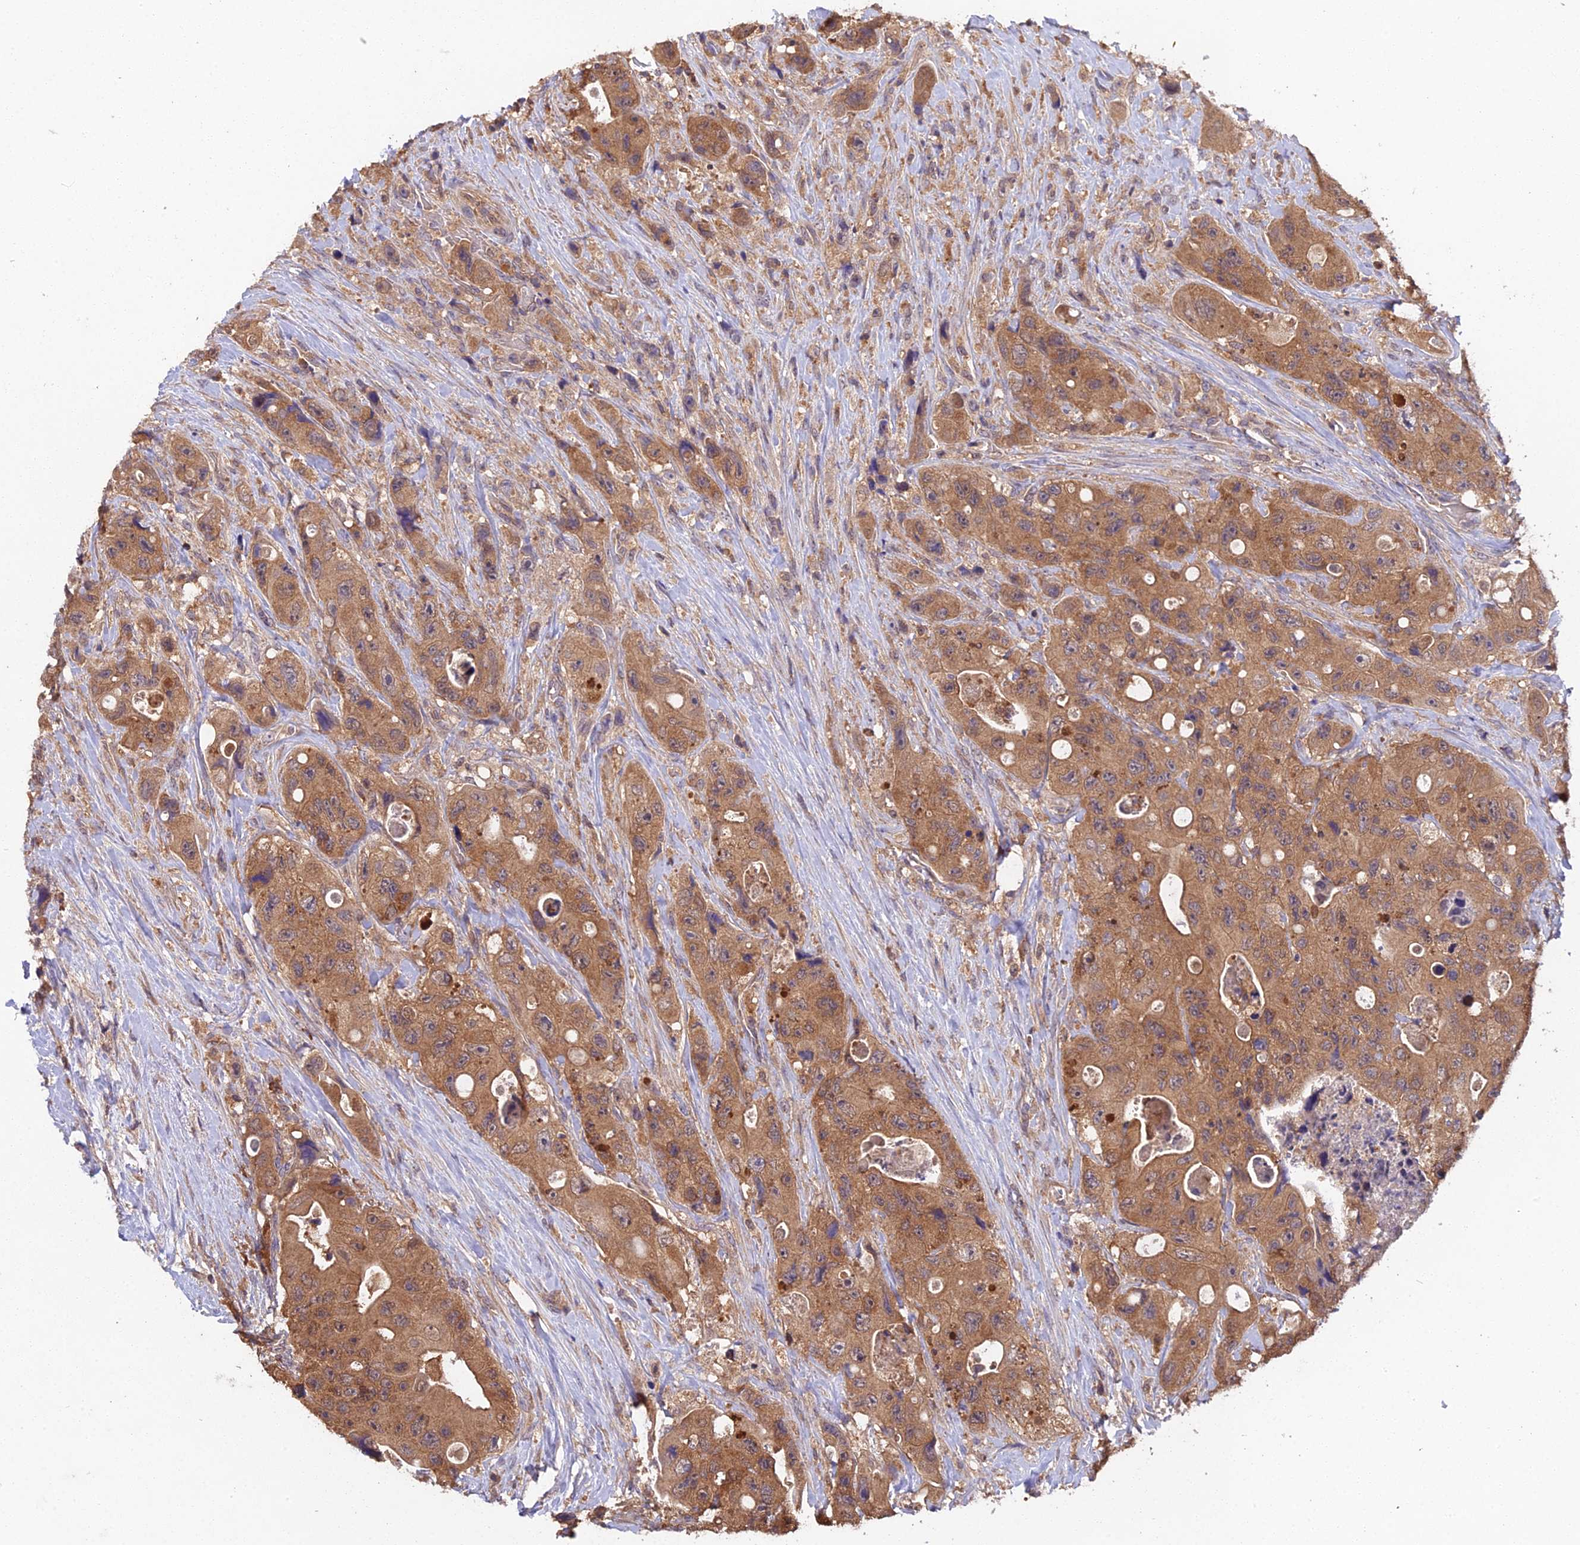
{"staining": {"intensity": "moderate", "quantity": ">75%", "location": "cytoplasmic/membranous"}, "tissue": "colorectal cancer", "cell_type": "Tumor cells", "image_type": "cancer", "snomed": [{"axis": "morphology", "description": "Adenocarcinoma, NOS"}, {"axis": "topography", "description": "Colon"}], "caption": "Immunohistochemistry (IHC) image of neoplastic tissue: colorectal cancer (adenocarcinoma) stained using immunohistochemistry reveals medium levels of moderate protein expression localized specifically in the cytoplasmic/membranous of tumor cells, appearing as a cytoplasmic/membranous brown color.", "gene": "TMEM258", "patient": {"sex": "female", "age": 46}}